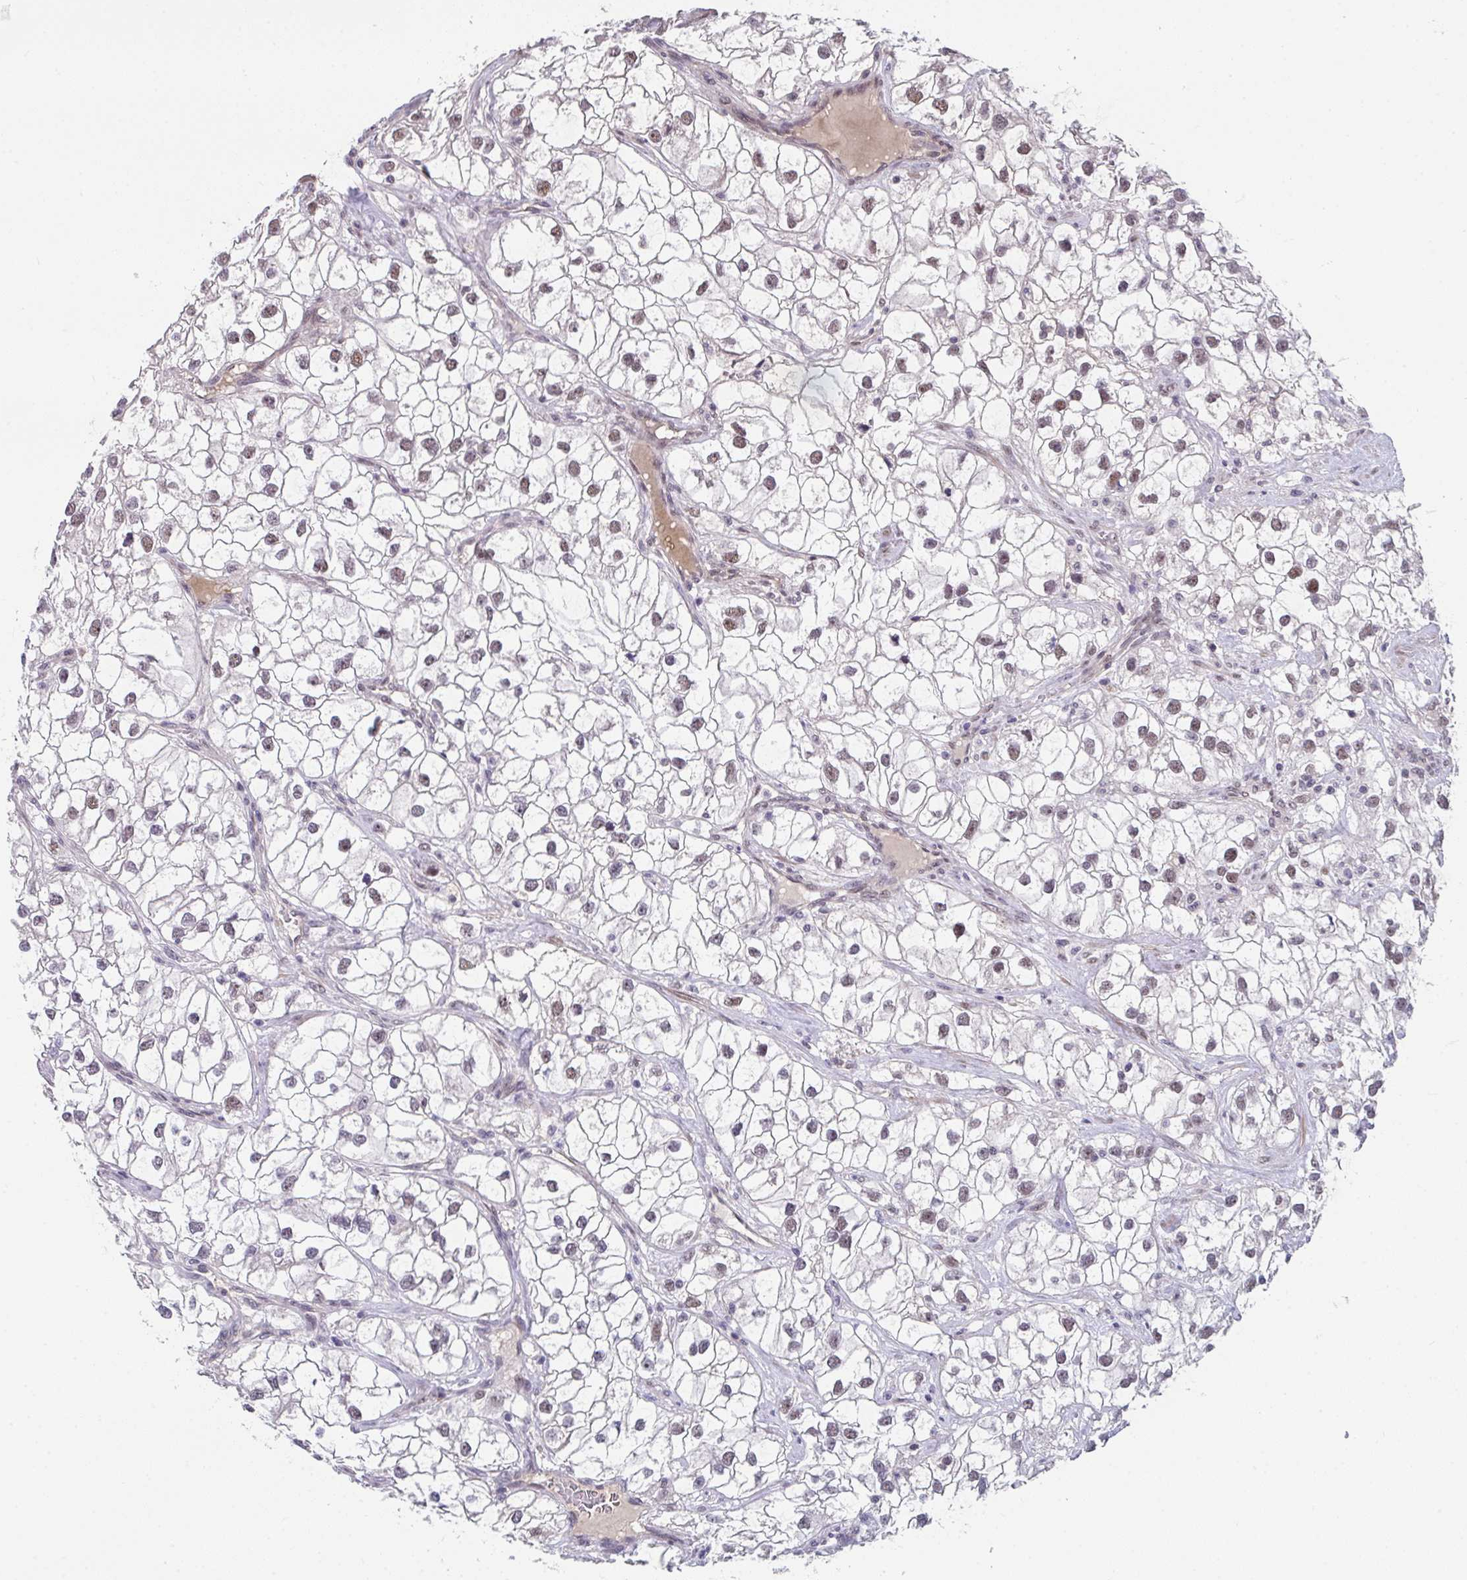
{"staining": {"intensity": "weak", "quantity": "25%-75%", "location": "nuclear"}, "tissue": "renal cancer", "cell_type": "Tumor cells", "image_type": "cancer", "snomed": [{"axis": "morphology", "description": "Adenocarcinoma, NOS"}, {"axis": "topography", "description": "Kidney"}], "caption": "This is an image of immunohistochemistry (IHC) staining of renal adenocarcinoma, which shows weak expression in the nuclear of tumor cells.", "gene": "RBBP6", "patient": {"sex": "male", "age": 59}}